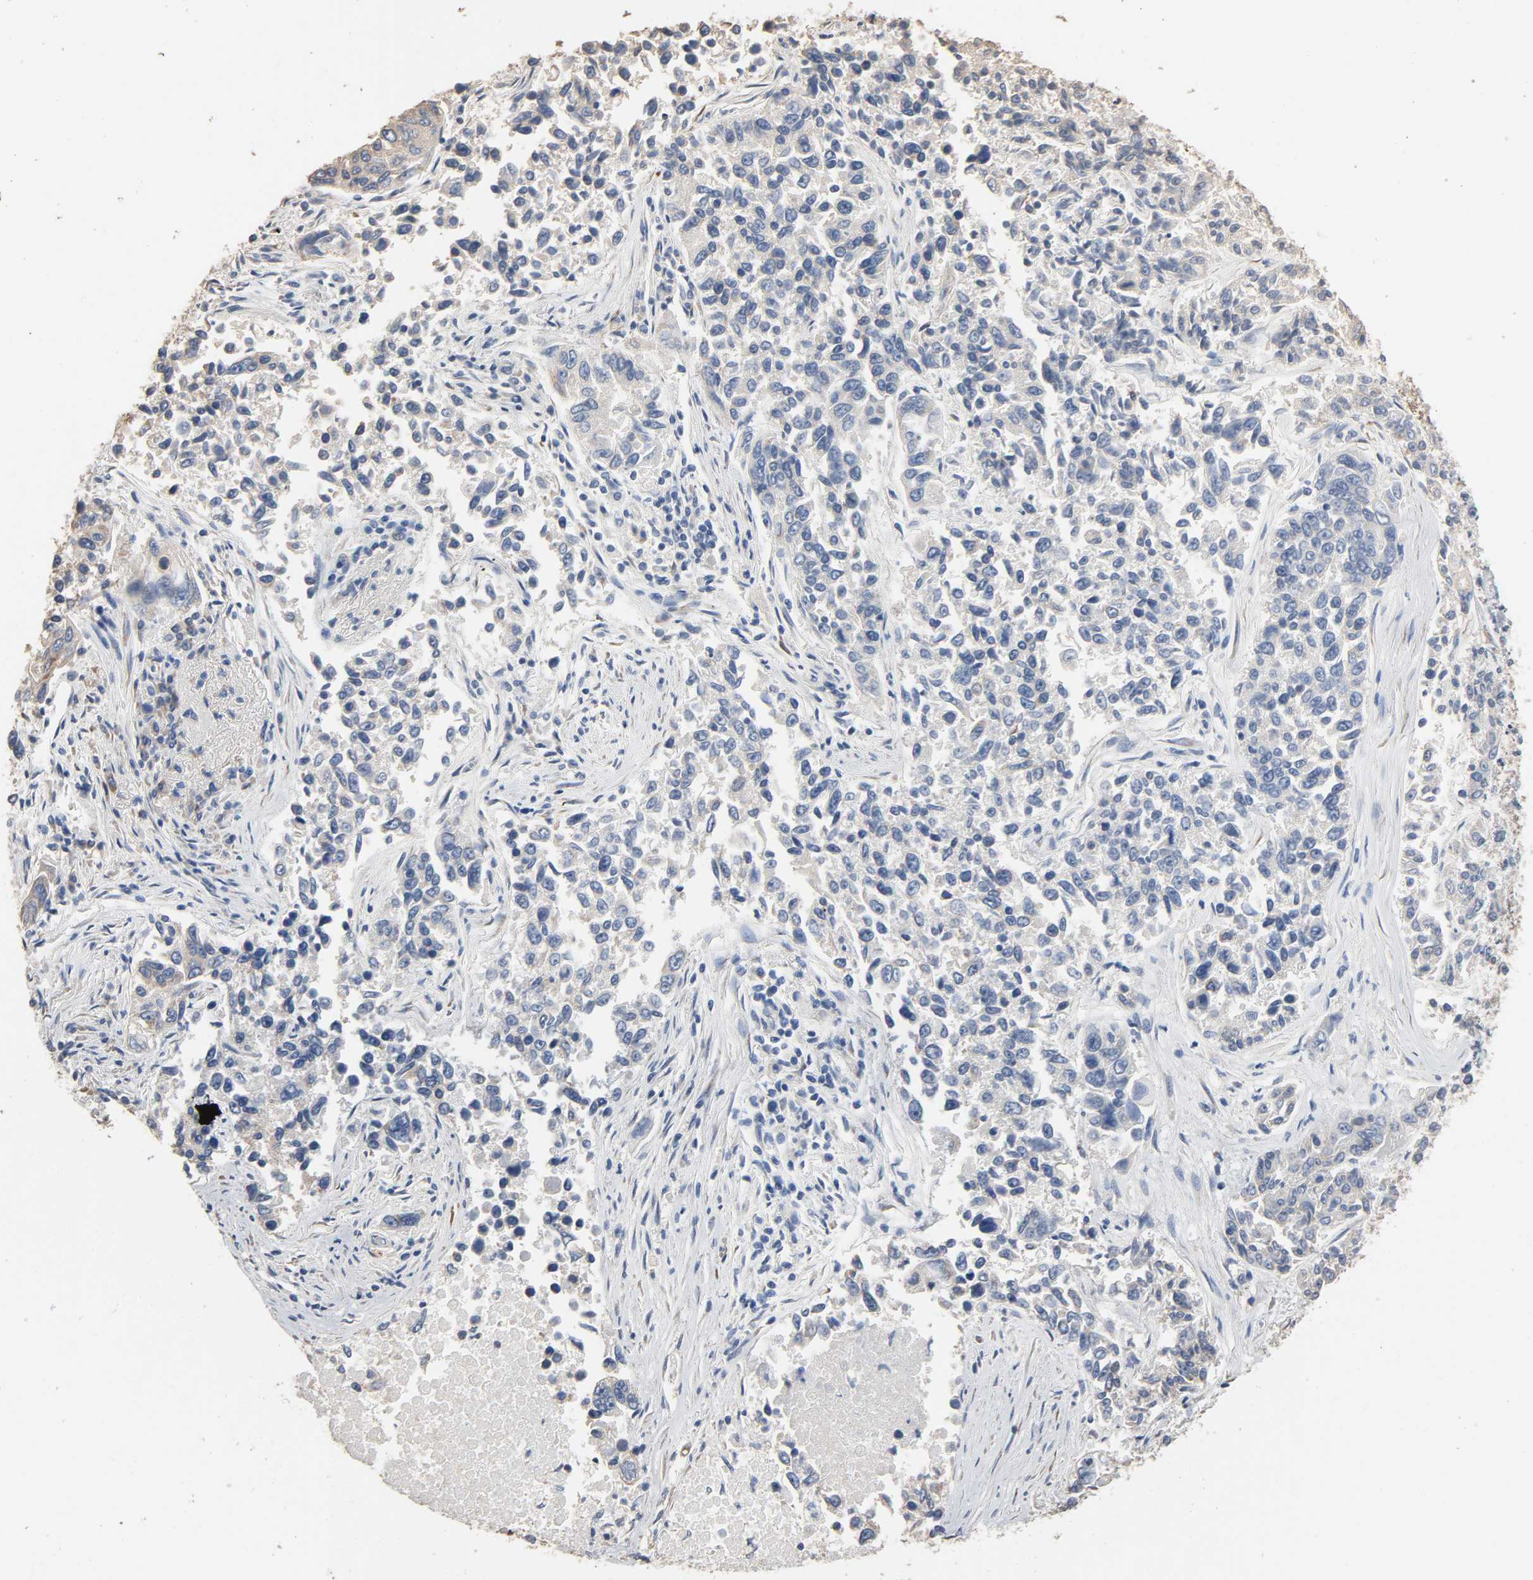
{"staining": {"intensity": "negative", "quantity": "none", "location": "none"}, "tissue": "lung cancer", "cell_type": "Tumor cells", "image_type": "cancer", "snomed": [{"axis": "morphology", "description": "Adenocarcinoma, NOS"}, {"axis": "topography", "description": "Lung"}], "caption": "Tumor cells show no significant positivity in lung cancer.", "gene": "SOX6", "patient": {"sex": "male", "age": 84}}